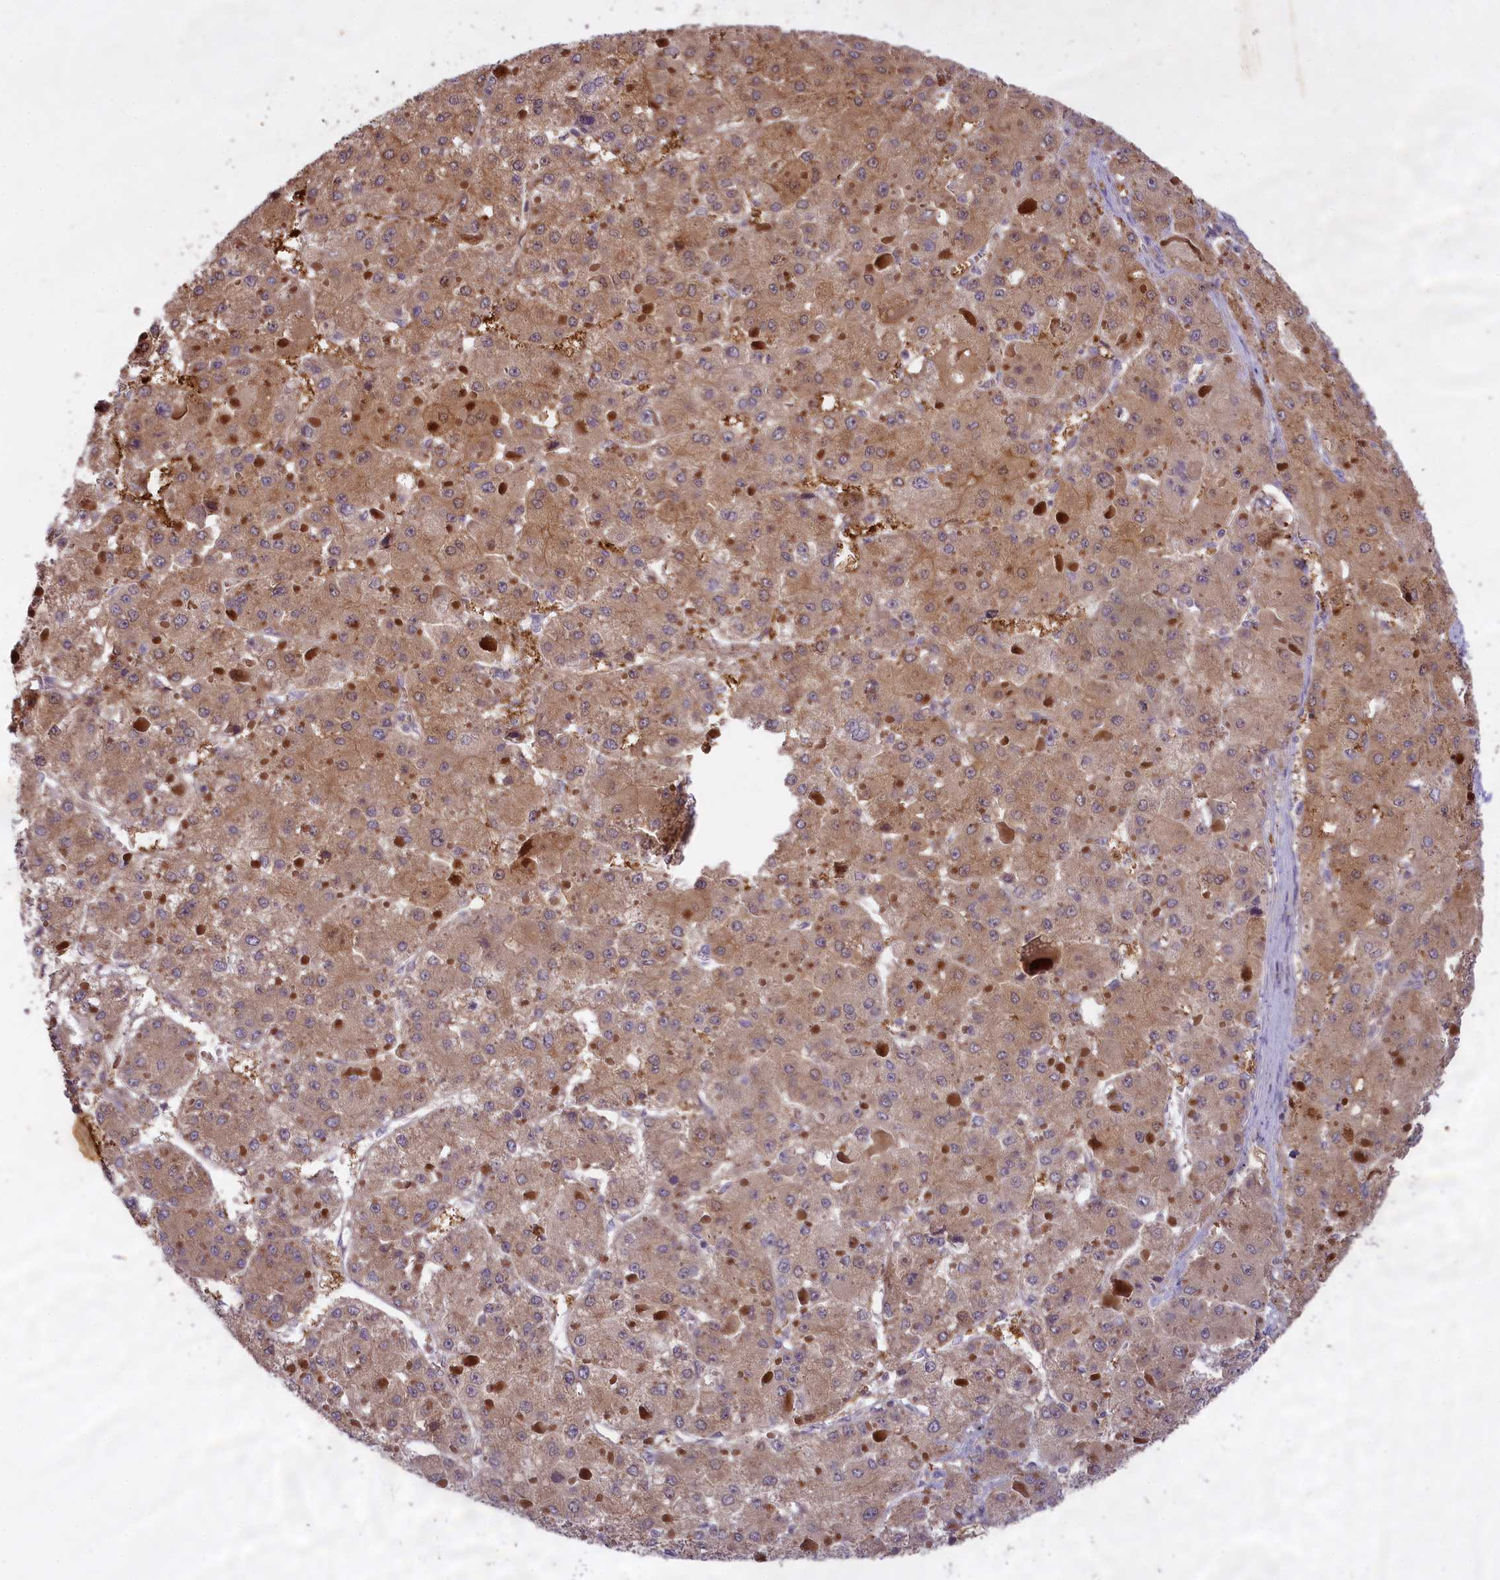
{"staining": {"intensity": "moderate", "quantity": ">75%", "location": "cytoplasmic/membranous"}, "tissue": "liver cancer", "cell_type": "Tumor cells", "image_type": "cancer", "snomed": [{"axis": "morphology", "description": "Carcinoma, Hepatocellular, NOS"}, {"axis": "topography", "description": "Liver"}], "caption": "Immunohistochemical staining of liver cancer exhibits medium levels of moderate cytoplasmic/membranous positivity in approximately >75% of tumor cells.", "gene": "MEMO1", "patient": {"sex": "female", "age": 73}}